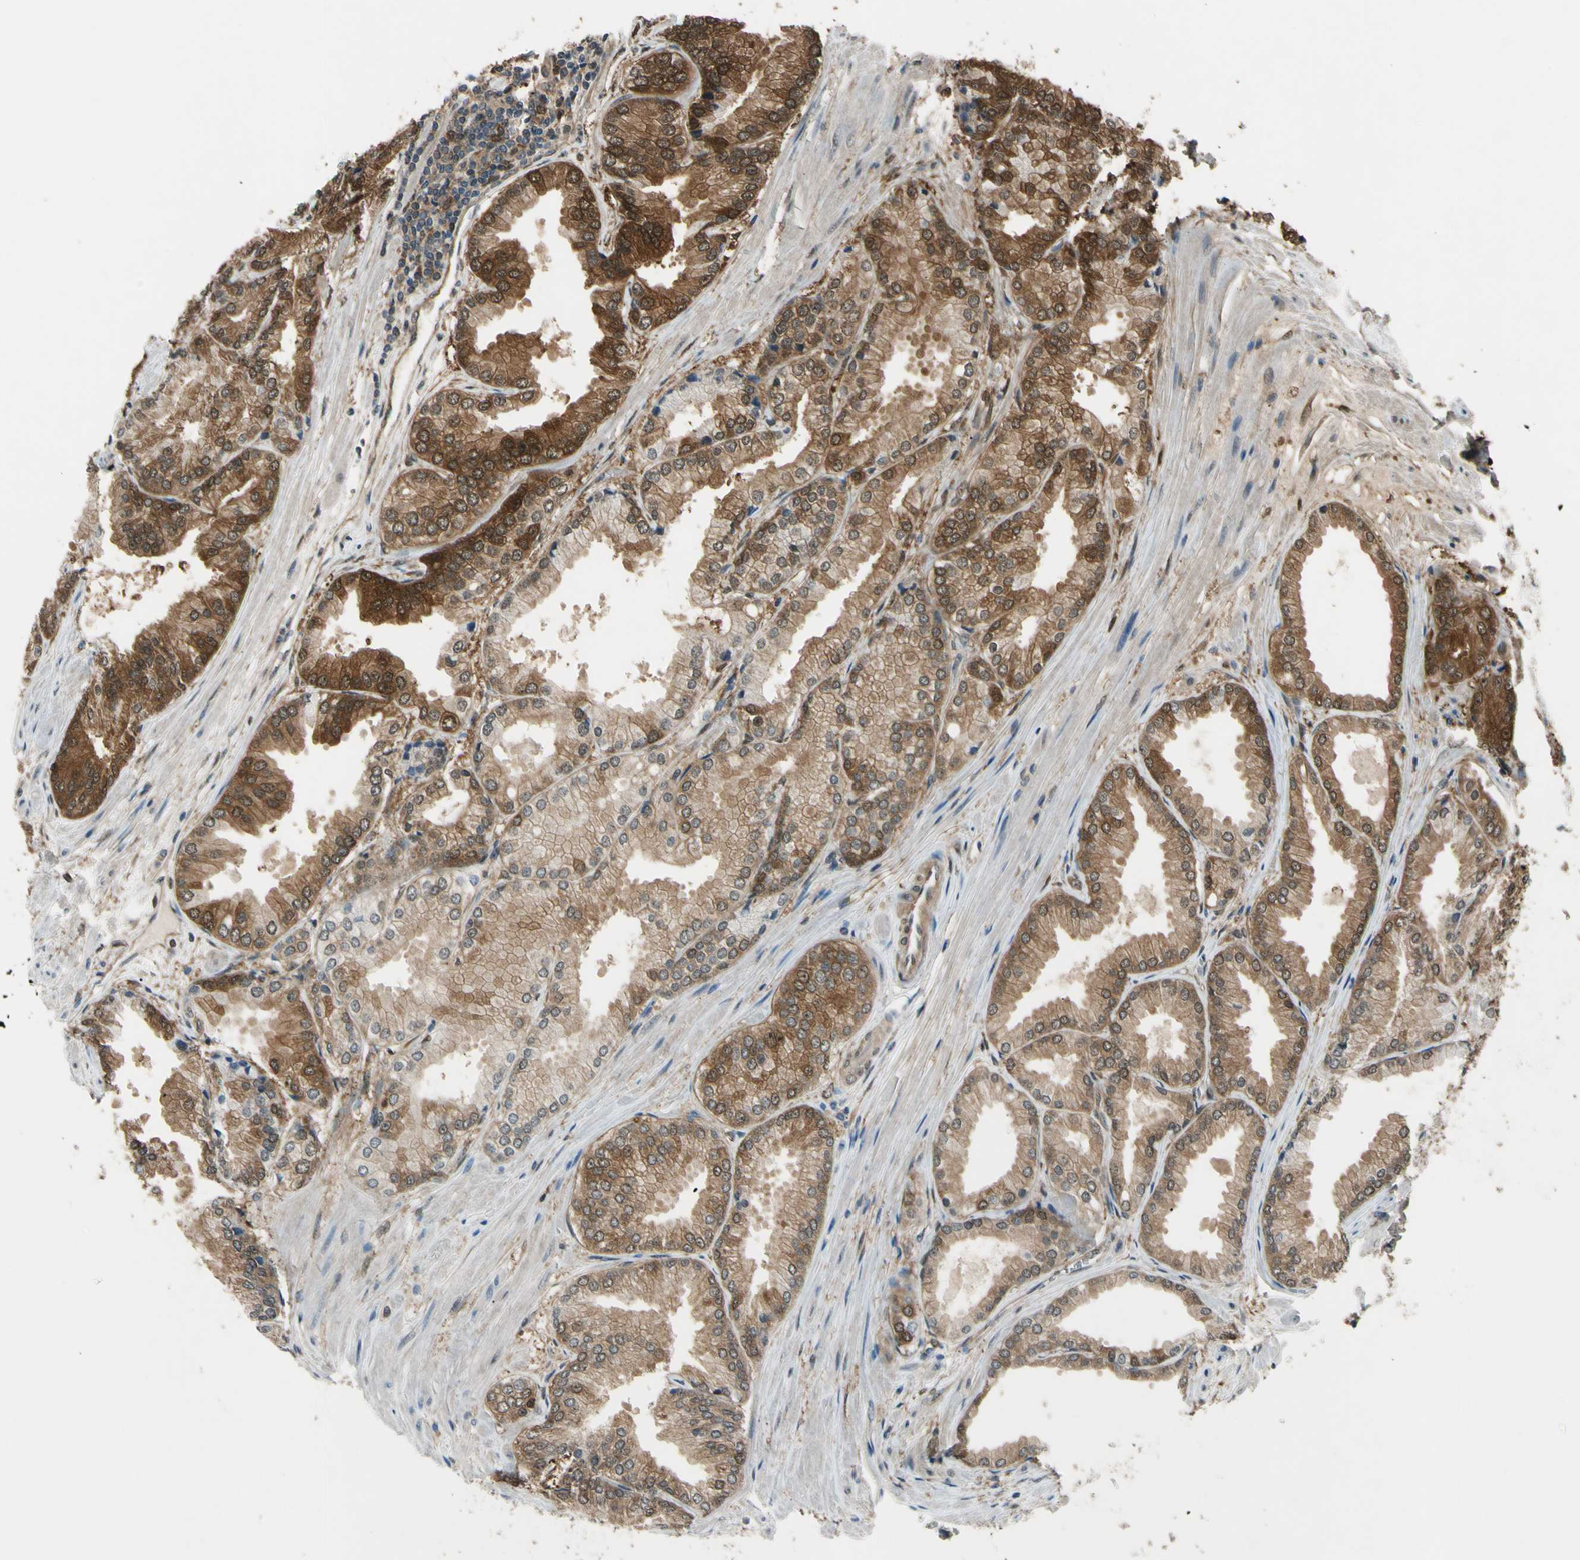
{"staining": {"intensity": "strong", "quantity": ">75%", "location": "cytoplasmic/membranous"}, "tissue": "prostate cancer", "cell_type": "Tumor cells", "image_type": "cancer", "snomed": [{"axis": "morphology", "description": "Adenocarcinoma, High grade"}, {"axis": "topography", "description": "Prostate"}], "caption": "High-magnification brightfield microscopy of prostate cancer stained with DAB (3,3'-diaminobenzidine) (brown) and counterstained with hematoxylin (blue). tumor cells exhibit strong cytoplasmic/membranous staining is seen in approximately>75% of cells.", "gene": "YWHAQ", "patient": {"sex": "male", "age": 59}}